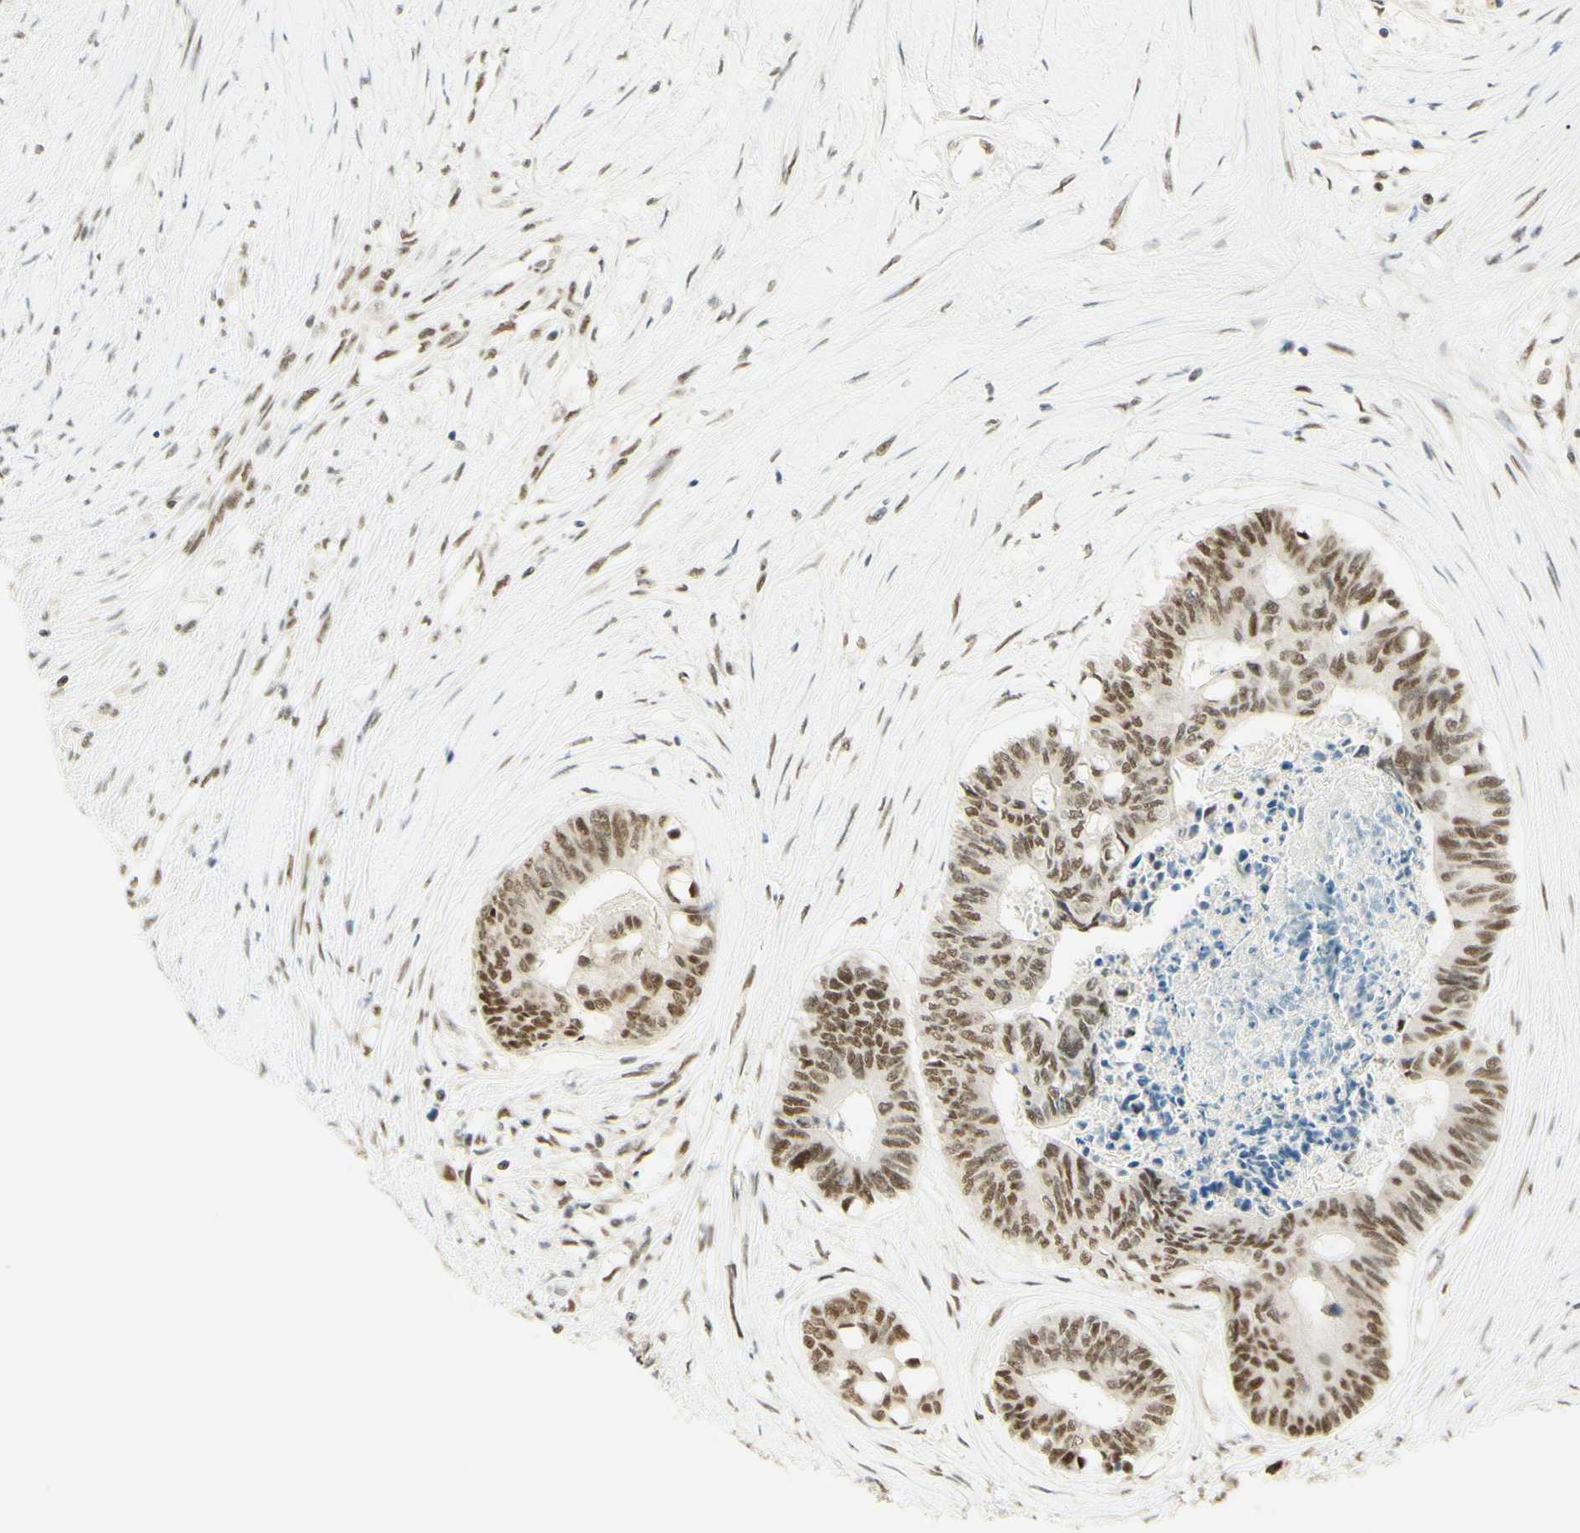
{"staining": {"intensity": "moderate", "quantity": ">75%", "location": "nuclear"}, "tissue": "colorectal cancer", "cell_type": "Tumor cells", "image_type": "cancer", "snomed": [{"axis": "morphology", "description": "Adenocarcinoma, NOS"}, {"axis": "topography", "description": "Rectum"}], "caption": "The image reveals immunohistochemical staining of colorectal cancer. There is moderate nuclear positivity is appreciated in approximately >75% of tumor cells.", "gene": "PMS2", "patient": {"sex": "male", "age": 63}}